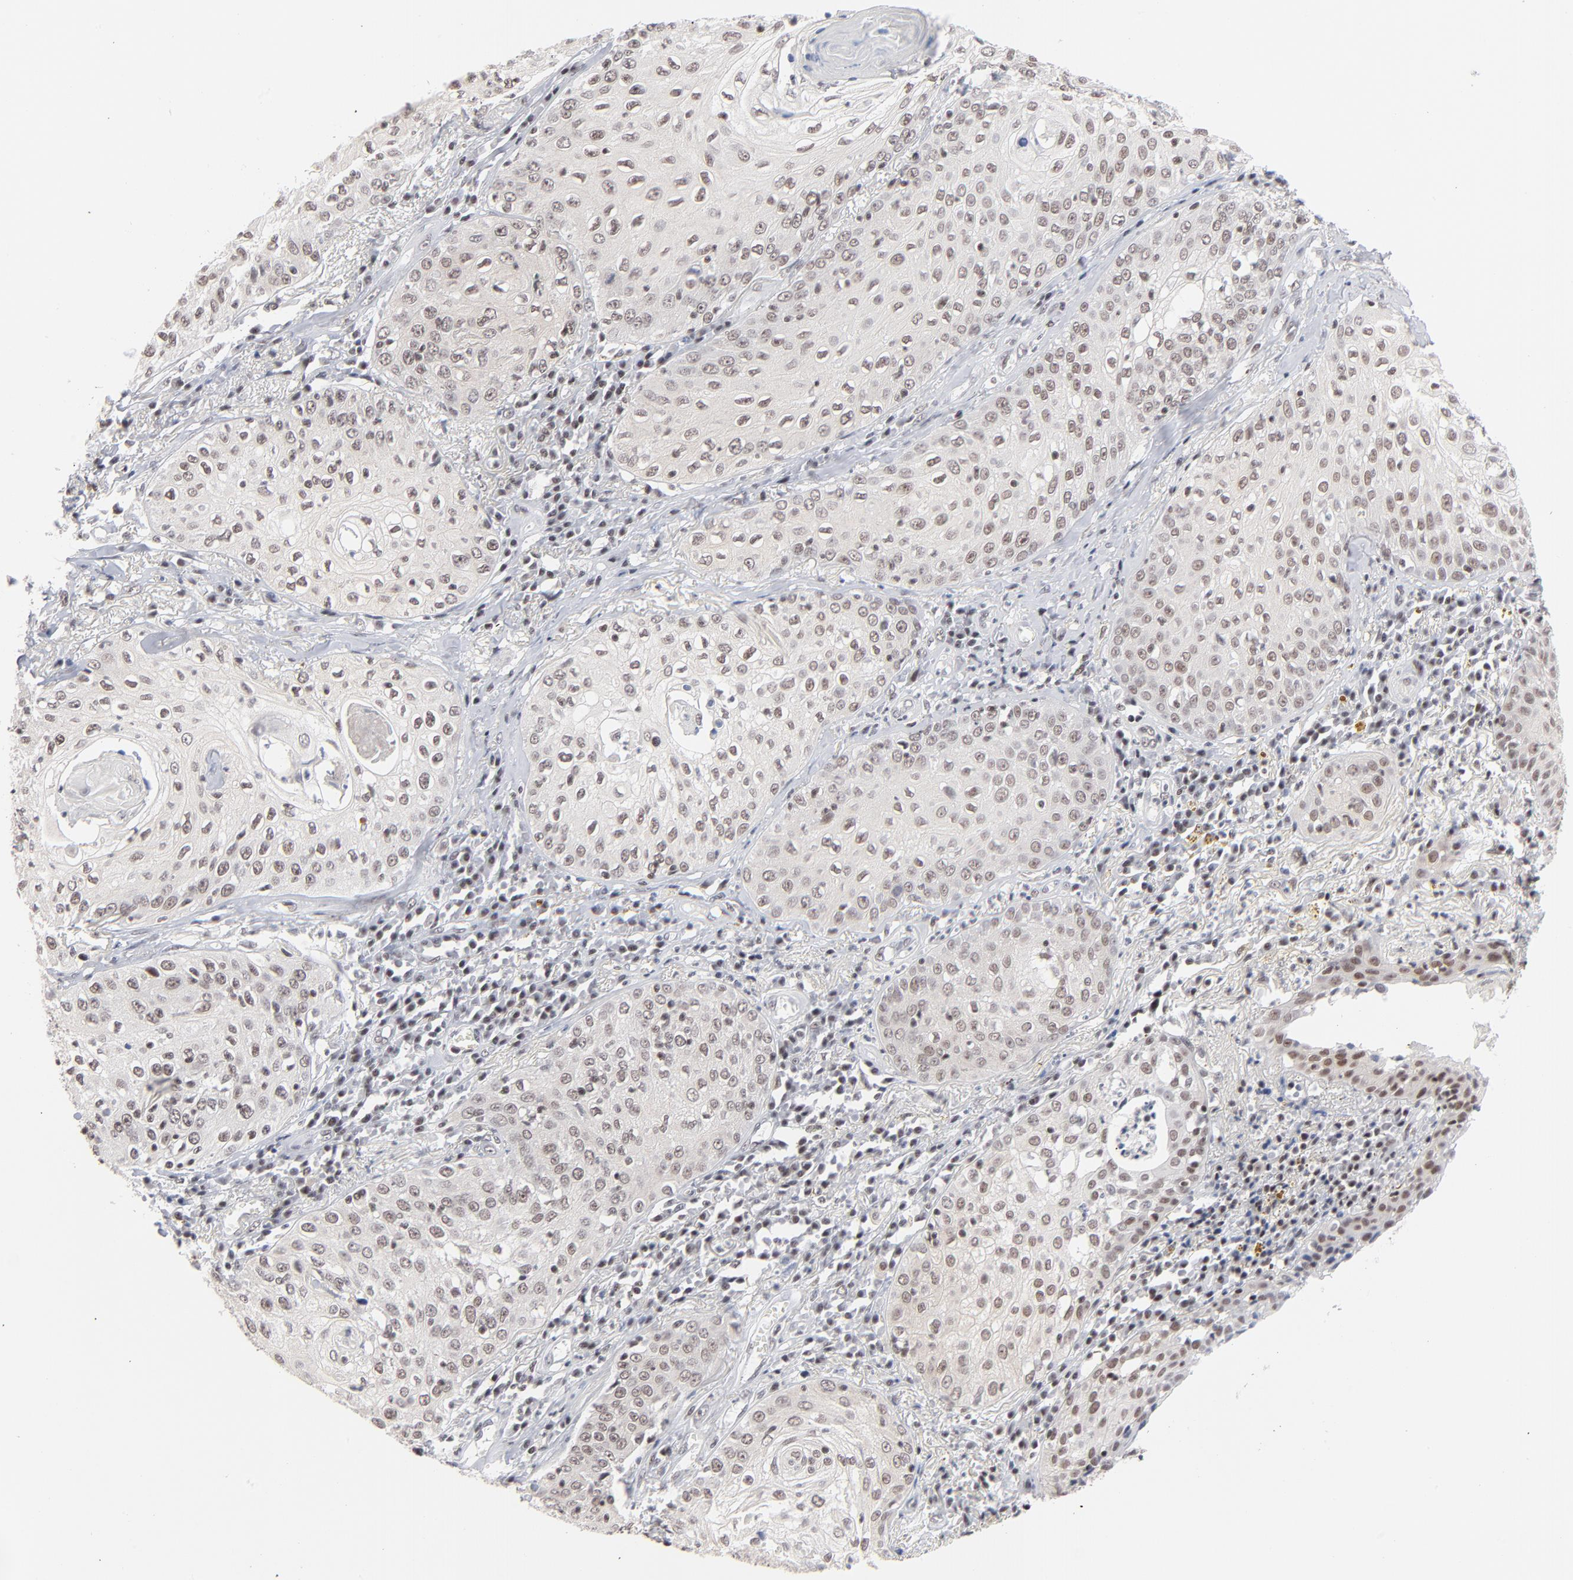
{"staining": {"intensity": "weak", "quantity": "25%-75%", "location": "nuclear"}, "tissue": "skin cancer", "cell_type": "Tumor cells", "image_type": "cancer", "snomed": [{"axis": "morphology", "description": "Squamous cell carcinoma, NOS"}, {"axis": "topography", "description": "Skin"}], "caption": "Skin cancer tissue shows weak nuclear expression in about 25%-75% of tumor cells, visualized by immunohistochemistry.", "gene": "ZNF143", "patient": {"sex": "male", "age": 65}}